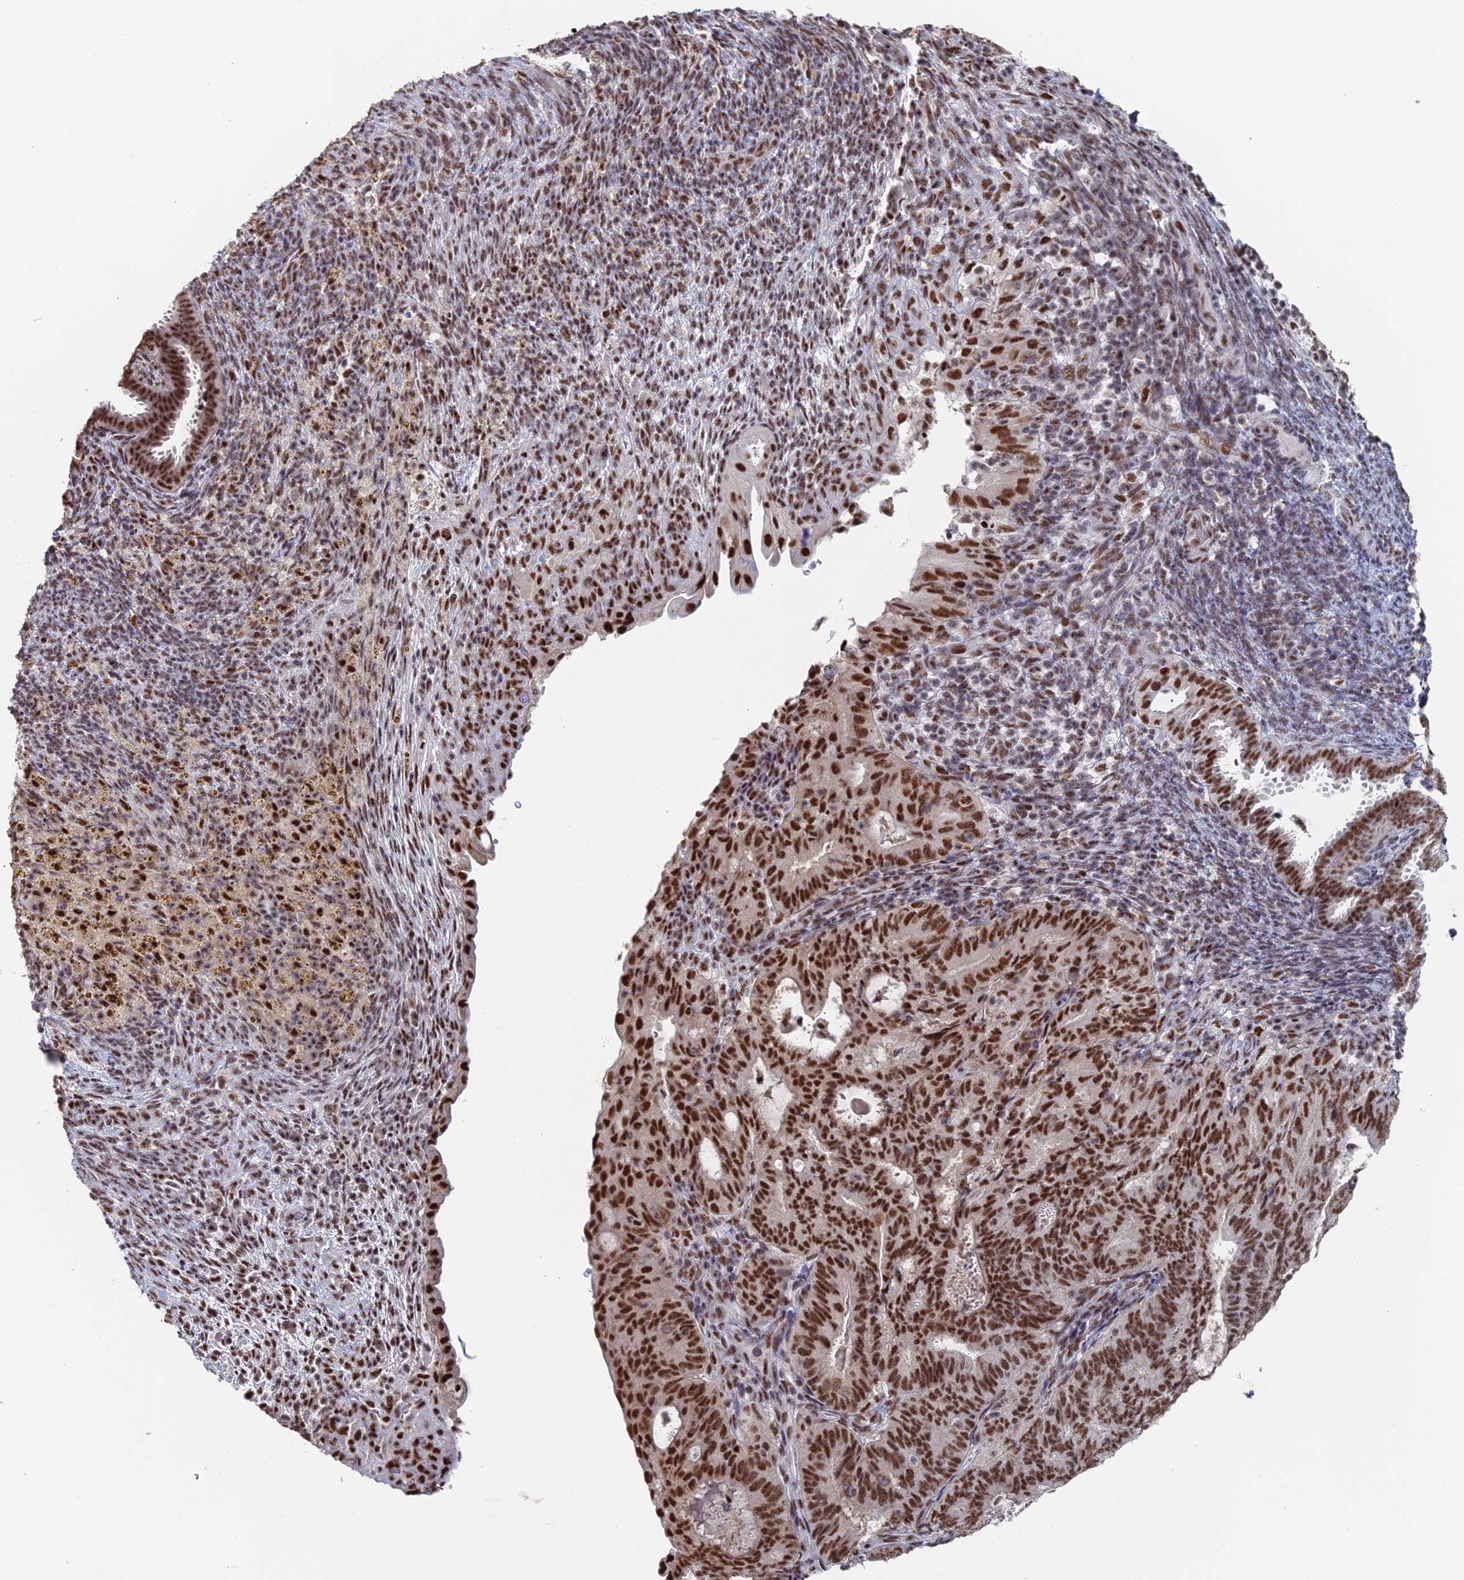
{"staining": {"intensity": "strong", "quantity": ">75%", "location": "nuclear"}, "tissue": "endometrial cancer", "cell_type": "Tumor cells", "image_type": "cancer", "snomed": [{"axis": "morphology", "description": "Adenocarcinoma, NOS"}, {"axis": "topography", "description": "Endometrium"}], "caption": "An immunohistochemistry (IHC) histopathology image of neoplastic tissue is shown. Protein staining in brown highlights strong nuclear positivity in endometrial cancer (adenocarcinoma) within tumor cells.", "gene": "SF3B3", "patient": {"sex": "female", "age": 70}}